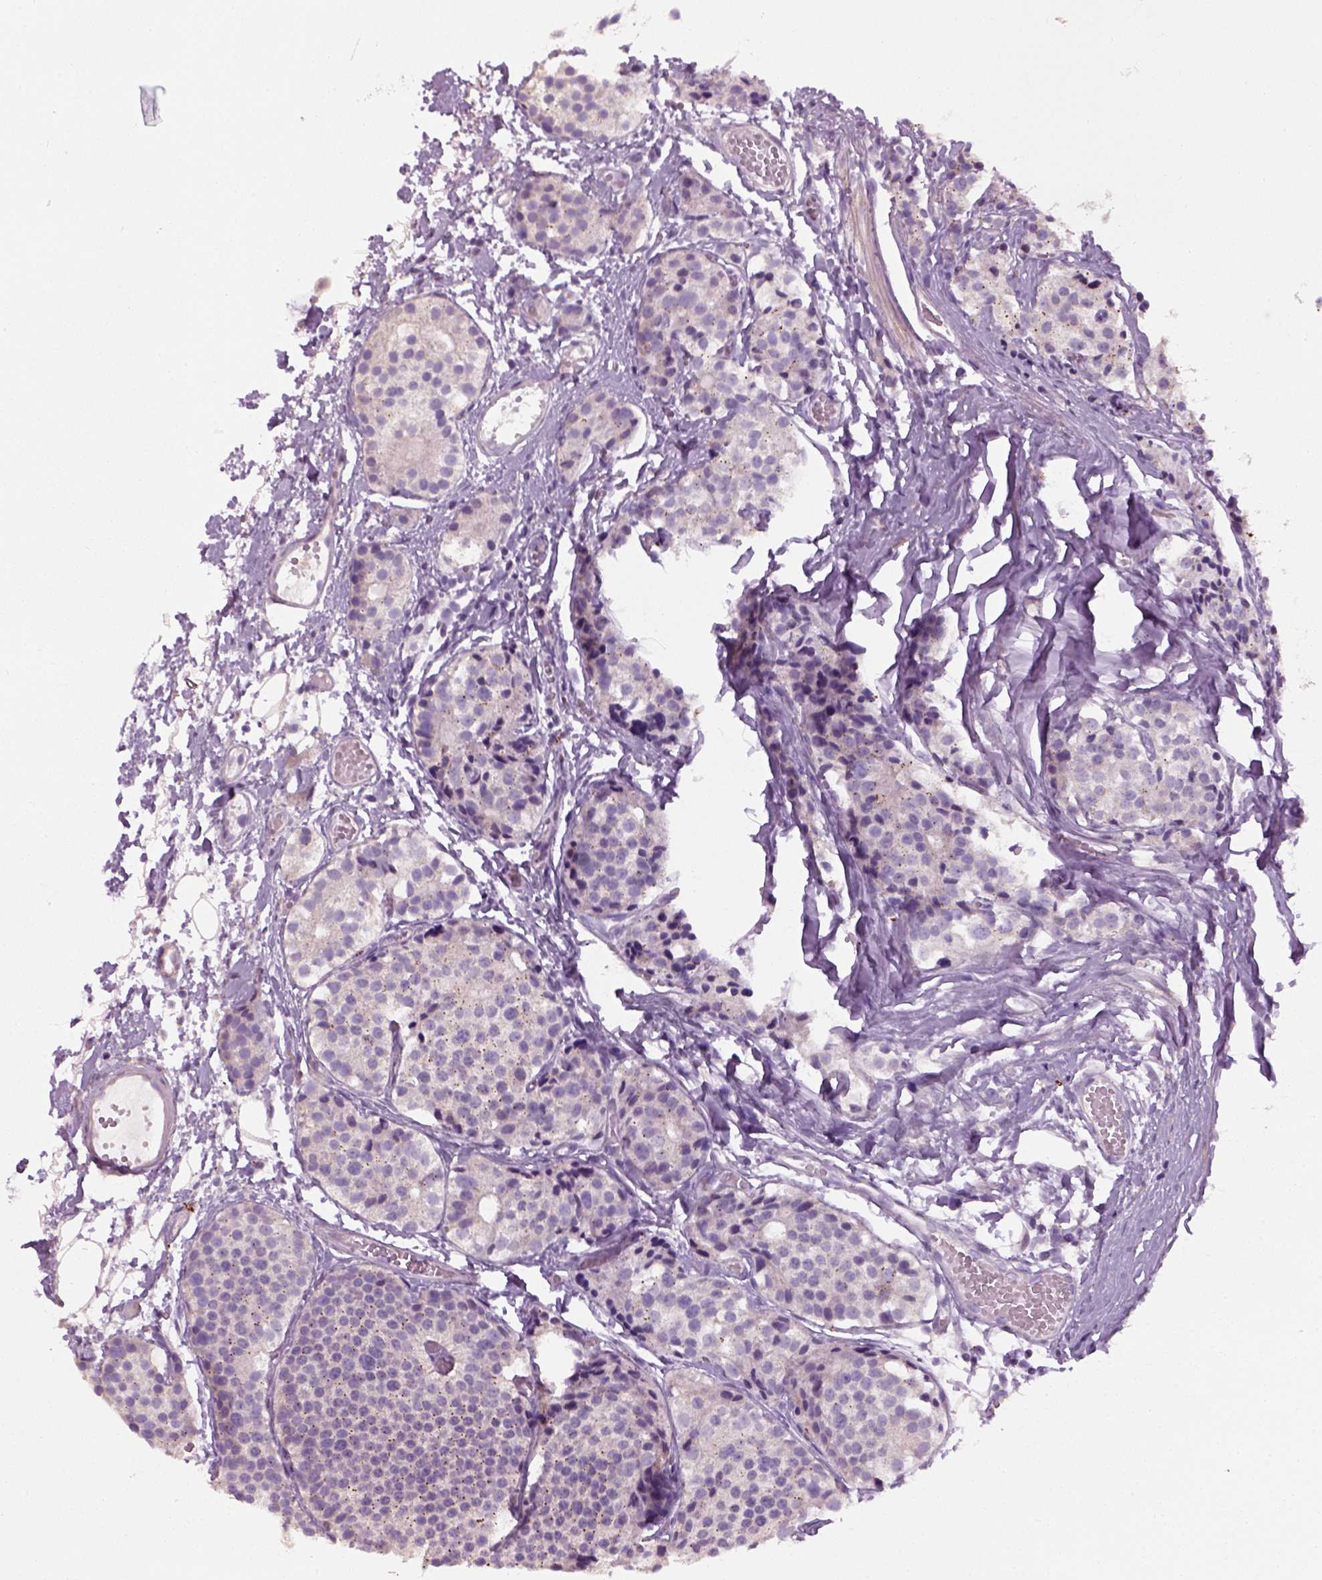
{"staining": {"intensity": "negative", "quantity": "none", "location": "none"}, "tissue": "carcinoid", "cell_type": "Tumor cells", "image_type": "cancer", "snomed": [{"axis": "morphology", "description": "Carcinoid, malignant, NOS"}, {"axis": "topography", "description": "Small intestine"}], "caption": "Tumor cells show no significant protein positivity in carcinoid.", "gene": "ELOVL3", "patient": {"sex": "female", "age": 65}}